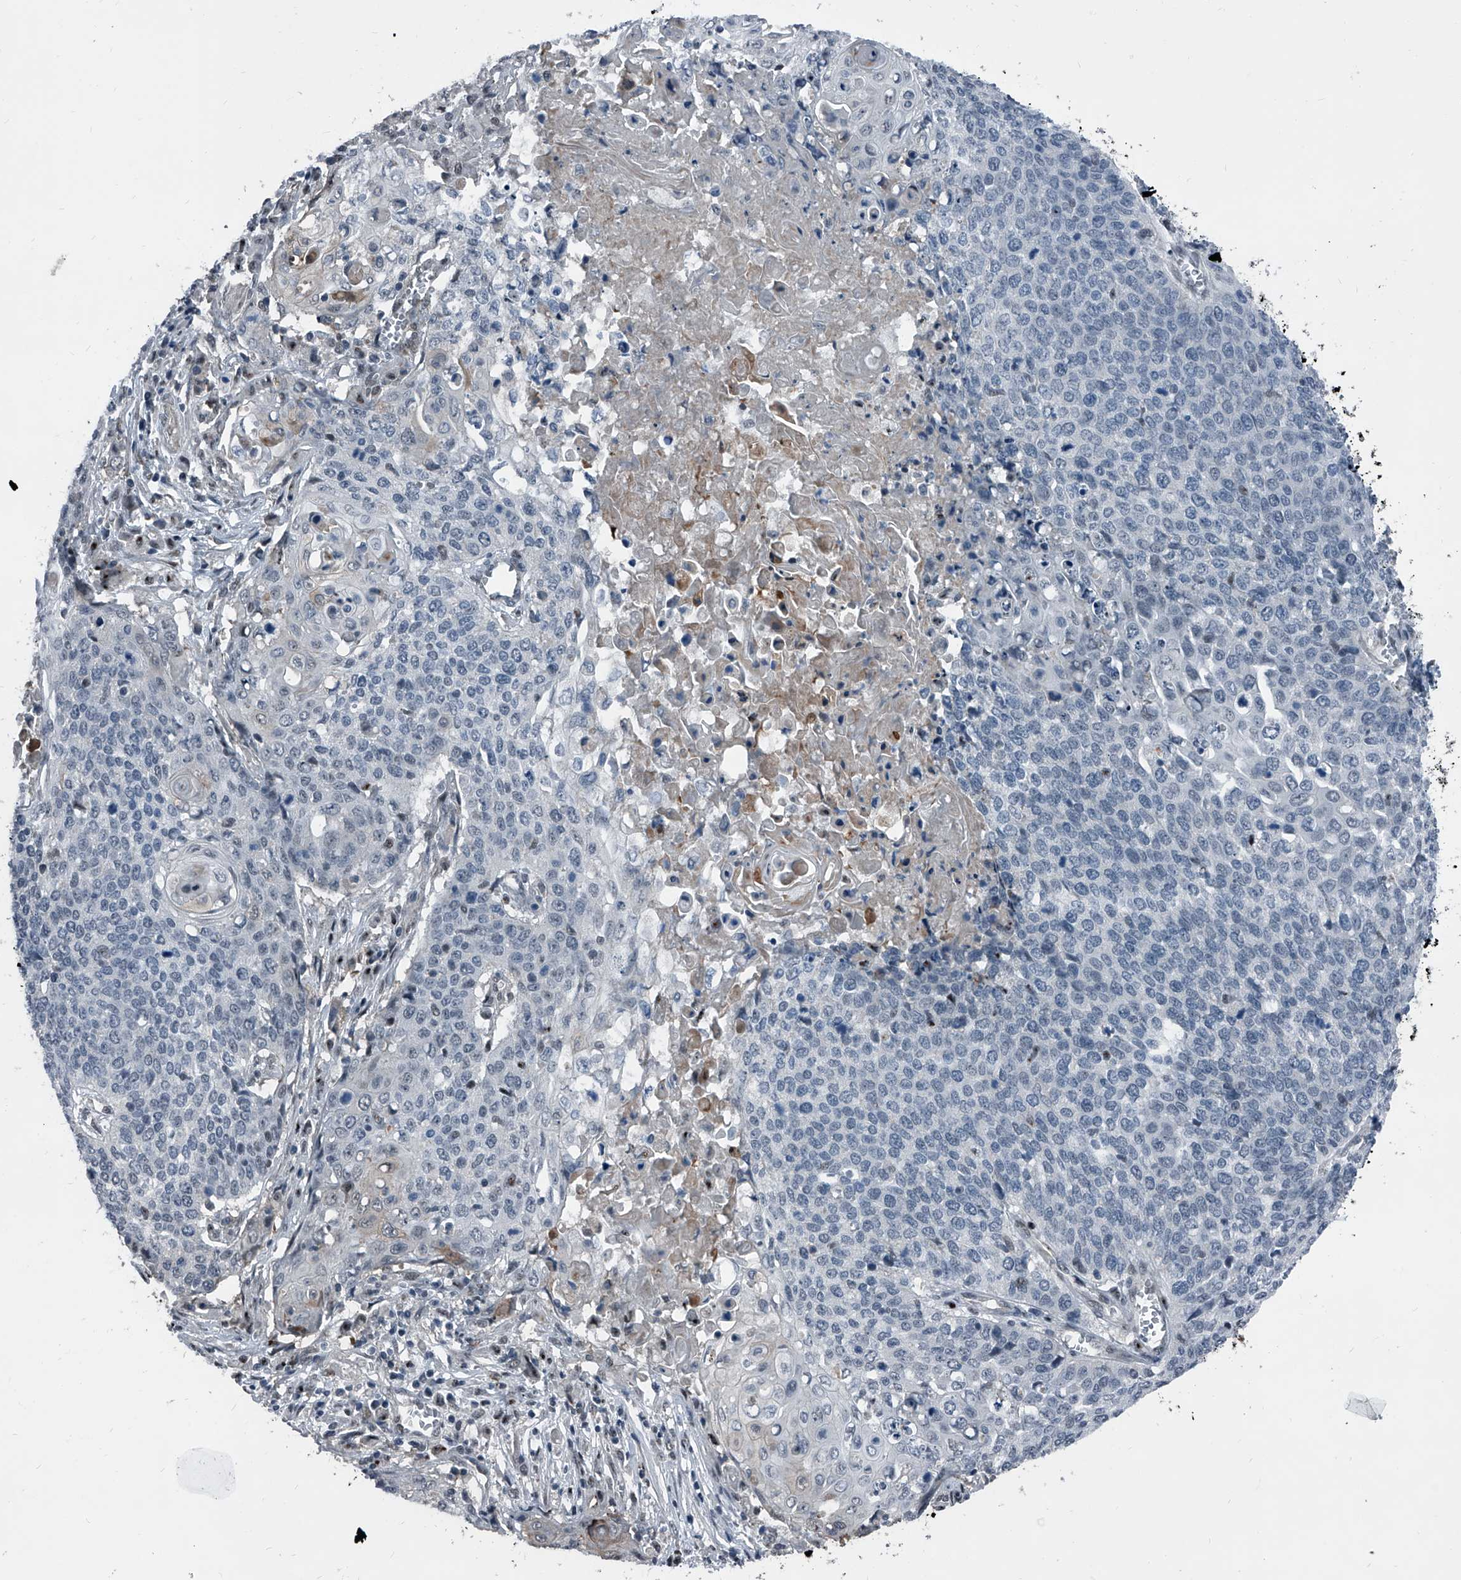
{"staining": {"intensity": "negative", "quantity": "none", "location": "none"}, "tissue": "cervical cancer", "cell_type": "Tumor cells", "image_type": "cancer", "snomed": [{"axis": "morphology", "description": "Squamous cell carcinoma, NOS"}, {"axis": "topography", "description": "Cervix"}], "caption": "Tumor cells show no significant staining in cervical cancer. The staining was performed using DAB (3,3'-diaminobenzidine) to visualize the protein expression in brown, while the nuclei were stained in blue with hematoxylin (Magnification: 20x).", "gene": "MEN1", "patient": {"sex": "female", "age": 39}}